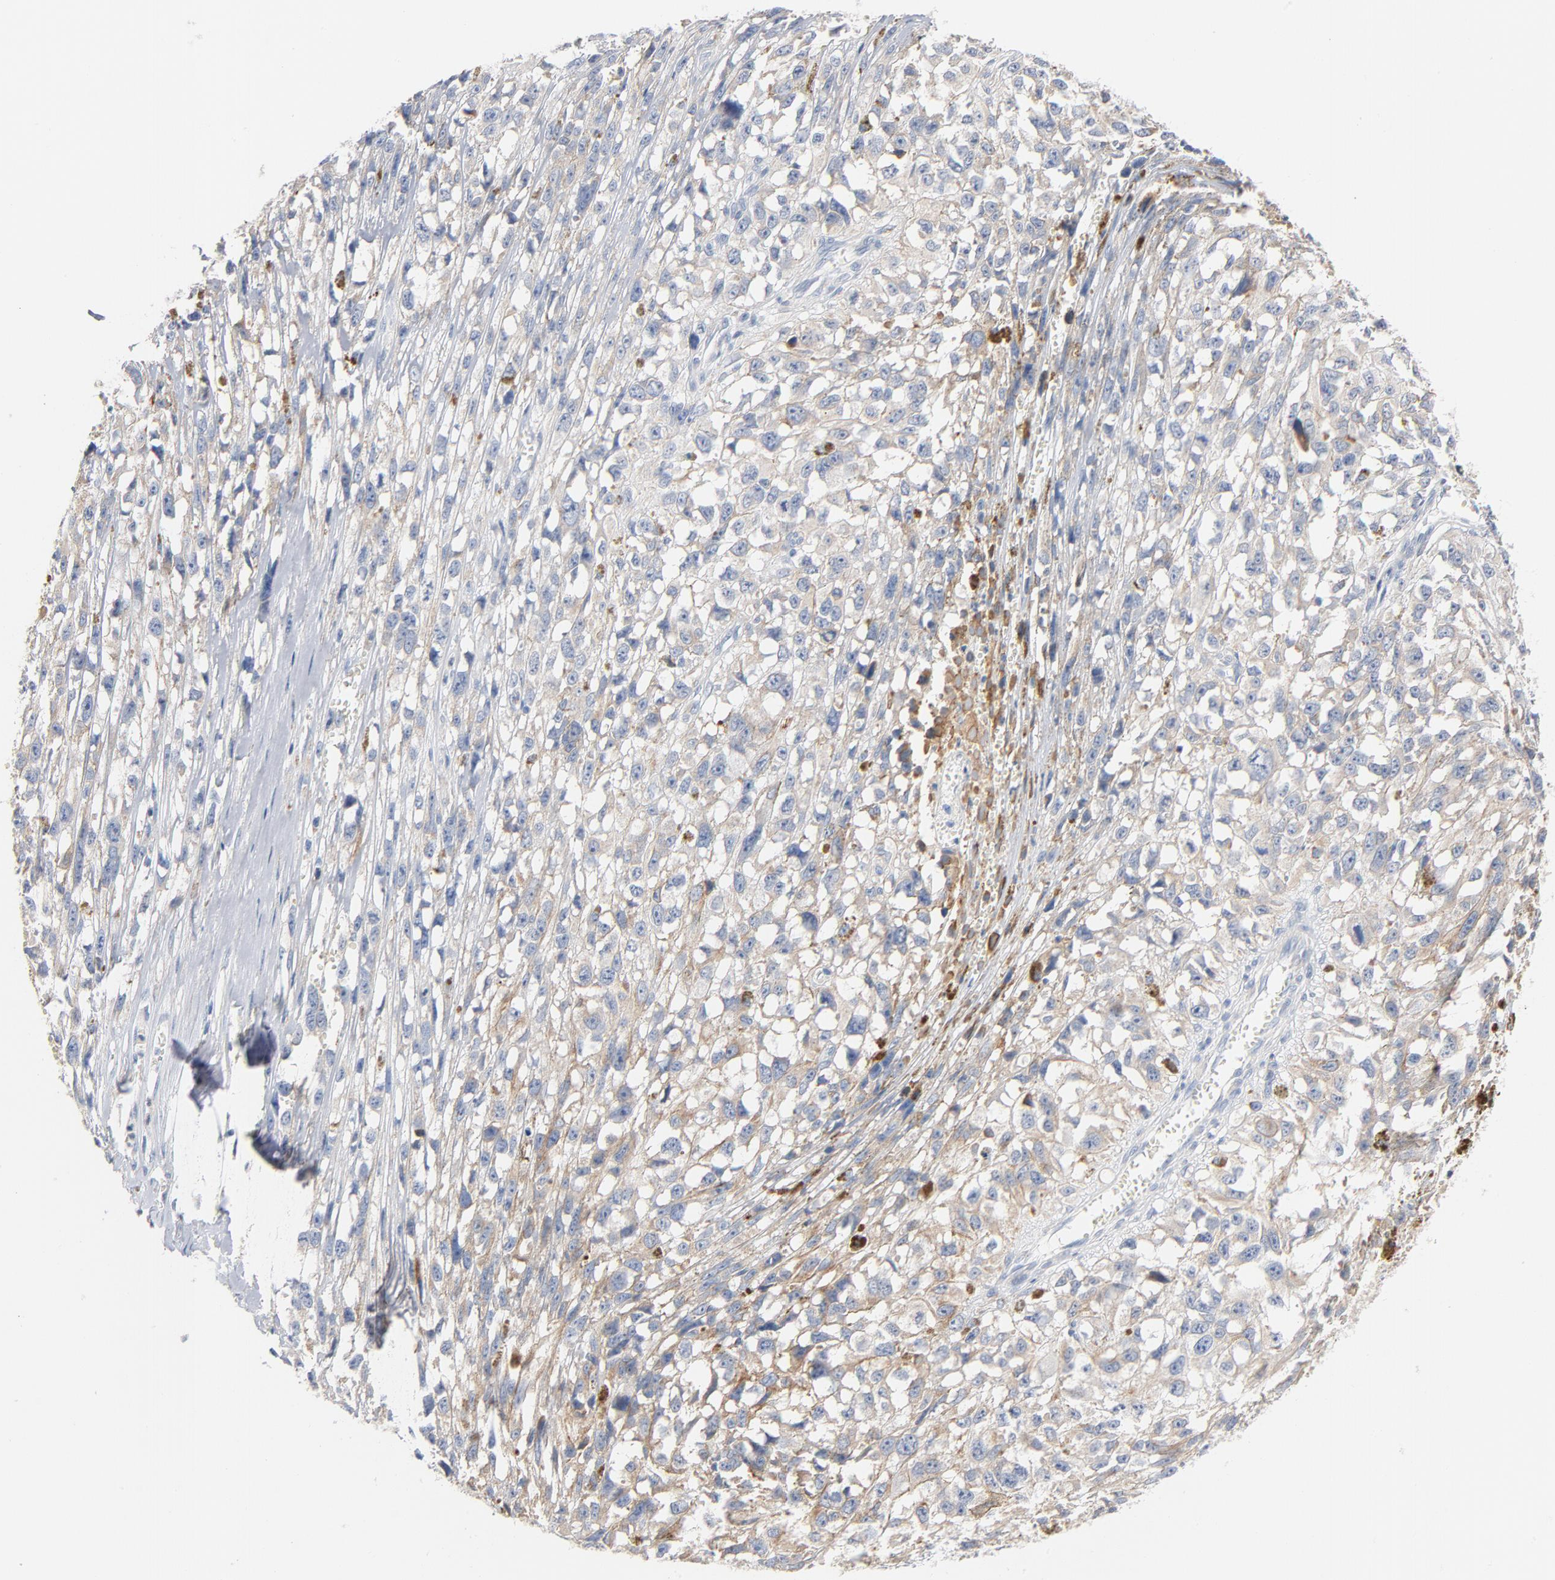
{"staining": {"intensity": "negative", "quantity": "none", "location": "none"}, "tissue": "melanoma", "cell_type": "Tumor cells", "image_type": "cancer", "snomed": [{"axis": "morphology", "description": "Malignant melanoma, Metastatic site"}, {"axis": "topography", "description": "Lymph node"}], "caption": "Protein analysis of melanoma shows no significant positivity in tumor cells. (DAB (3,3'-diaminobenzidine) immunohistochemistry (IHC) visualized using brightfield microscopy, high magnification).", "gene": "IFT43", "patient": {"sex": "male", "age": 59}}